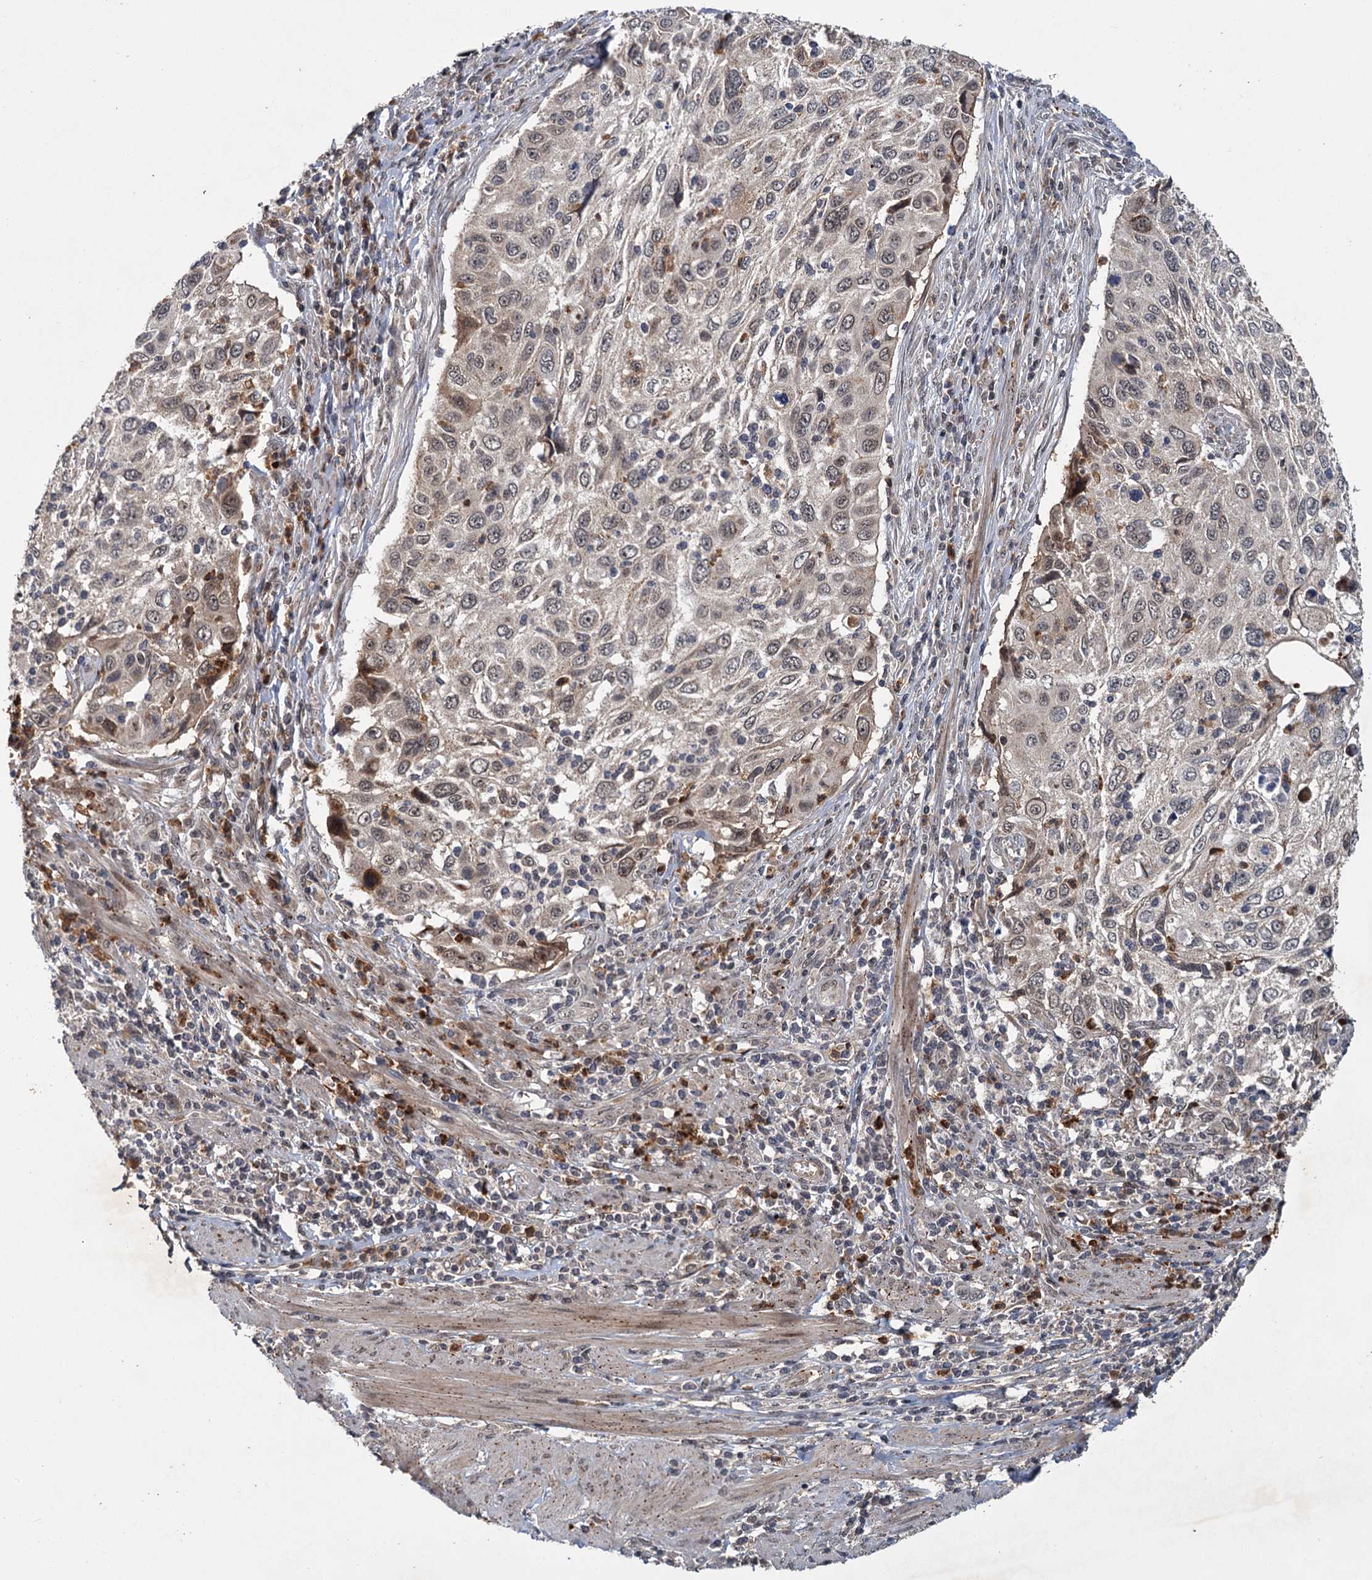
{"staining": {"intensity": "moderate", "quantity": "<25%", "location": "cytoplasmic/membranous,nuclear"}, "tissue": "cervical cancer", "cell_type": "Tumor cells", "image_type": "cancer", "snomed": [{"axis": "morphology", "description": "Squamous cell carcinoma, NOS"}, {"axis": "topography", "description": "Cervix"}], "caption": "Immunohistochemistry (IHC) image of human cervical cancer (squamous cell carcinoma) stained for a protein (brown), which demonstrates low levels of moderate cytoplasmic/membranous and nuclear staining in approximately <25% of tumor cells.", "gene": "KANSL2", "patient": {"sex": "female", "age": 70}}